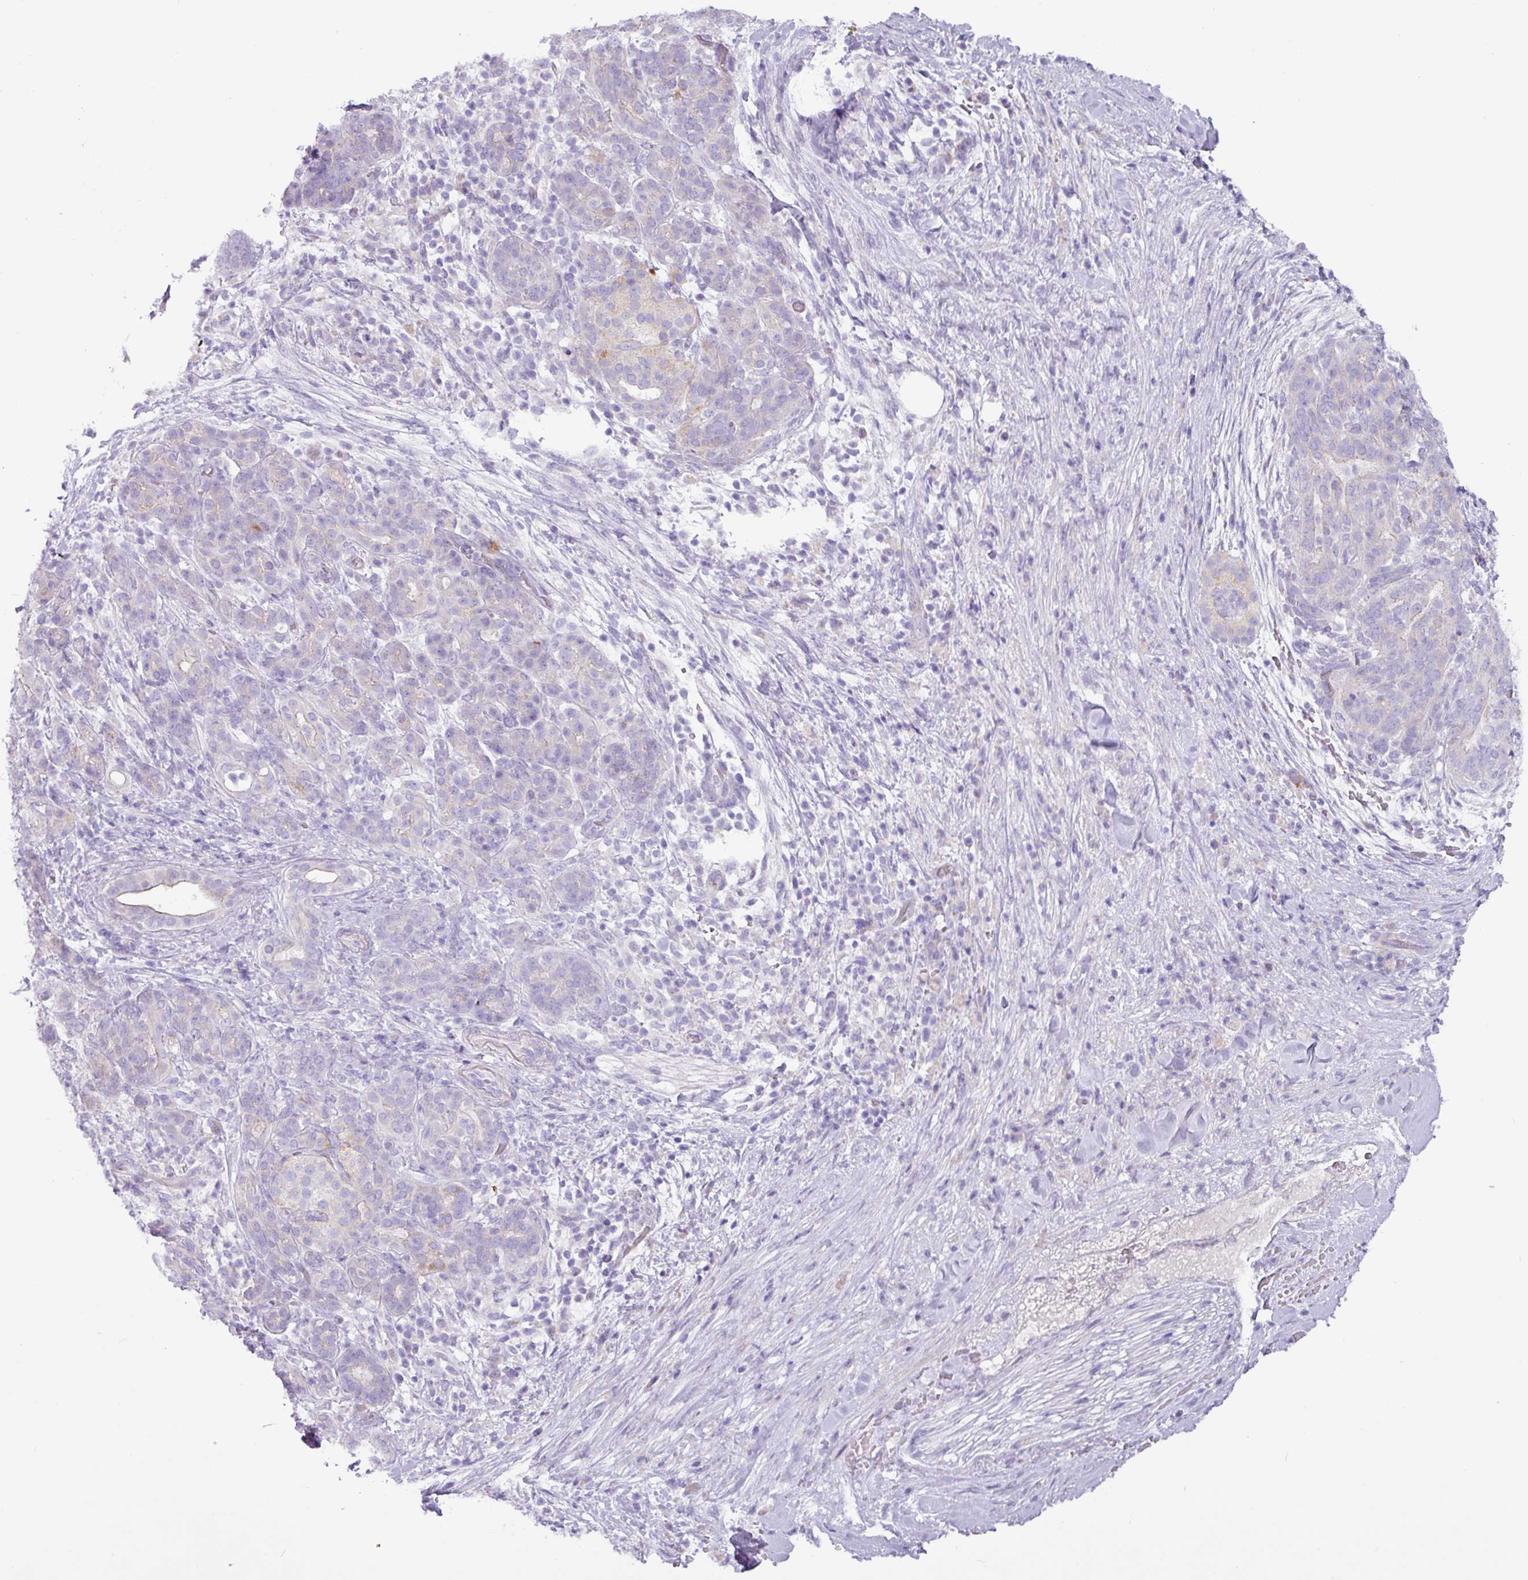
{"staining": {"intensity": "negative", "quantity": "none", "location": "none"}, "tissue": "pancreatic cancer", "cell_type": "Tumor cells", "image_type": "cancer", "snomed": [{"axis": "morphology", "description": "Adenocarcinoma, NOS"}, {"axis": "topography", "description": "Pancreas"}], "caption": "Immunohistochemical staining of human pancreatic adenocarcinoma exhibits no significant positivity in tumor cells.", "gene": "RGS16", "patient": {"sex": "male", "age": 44}}